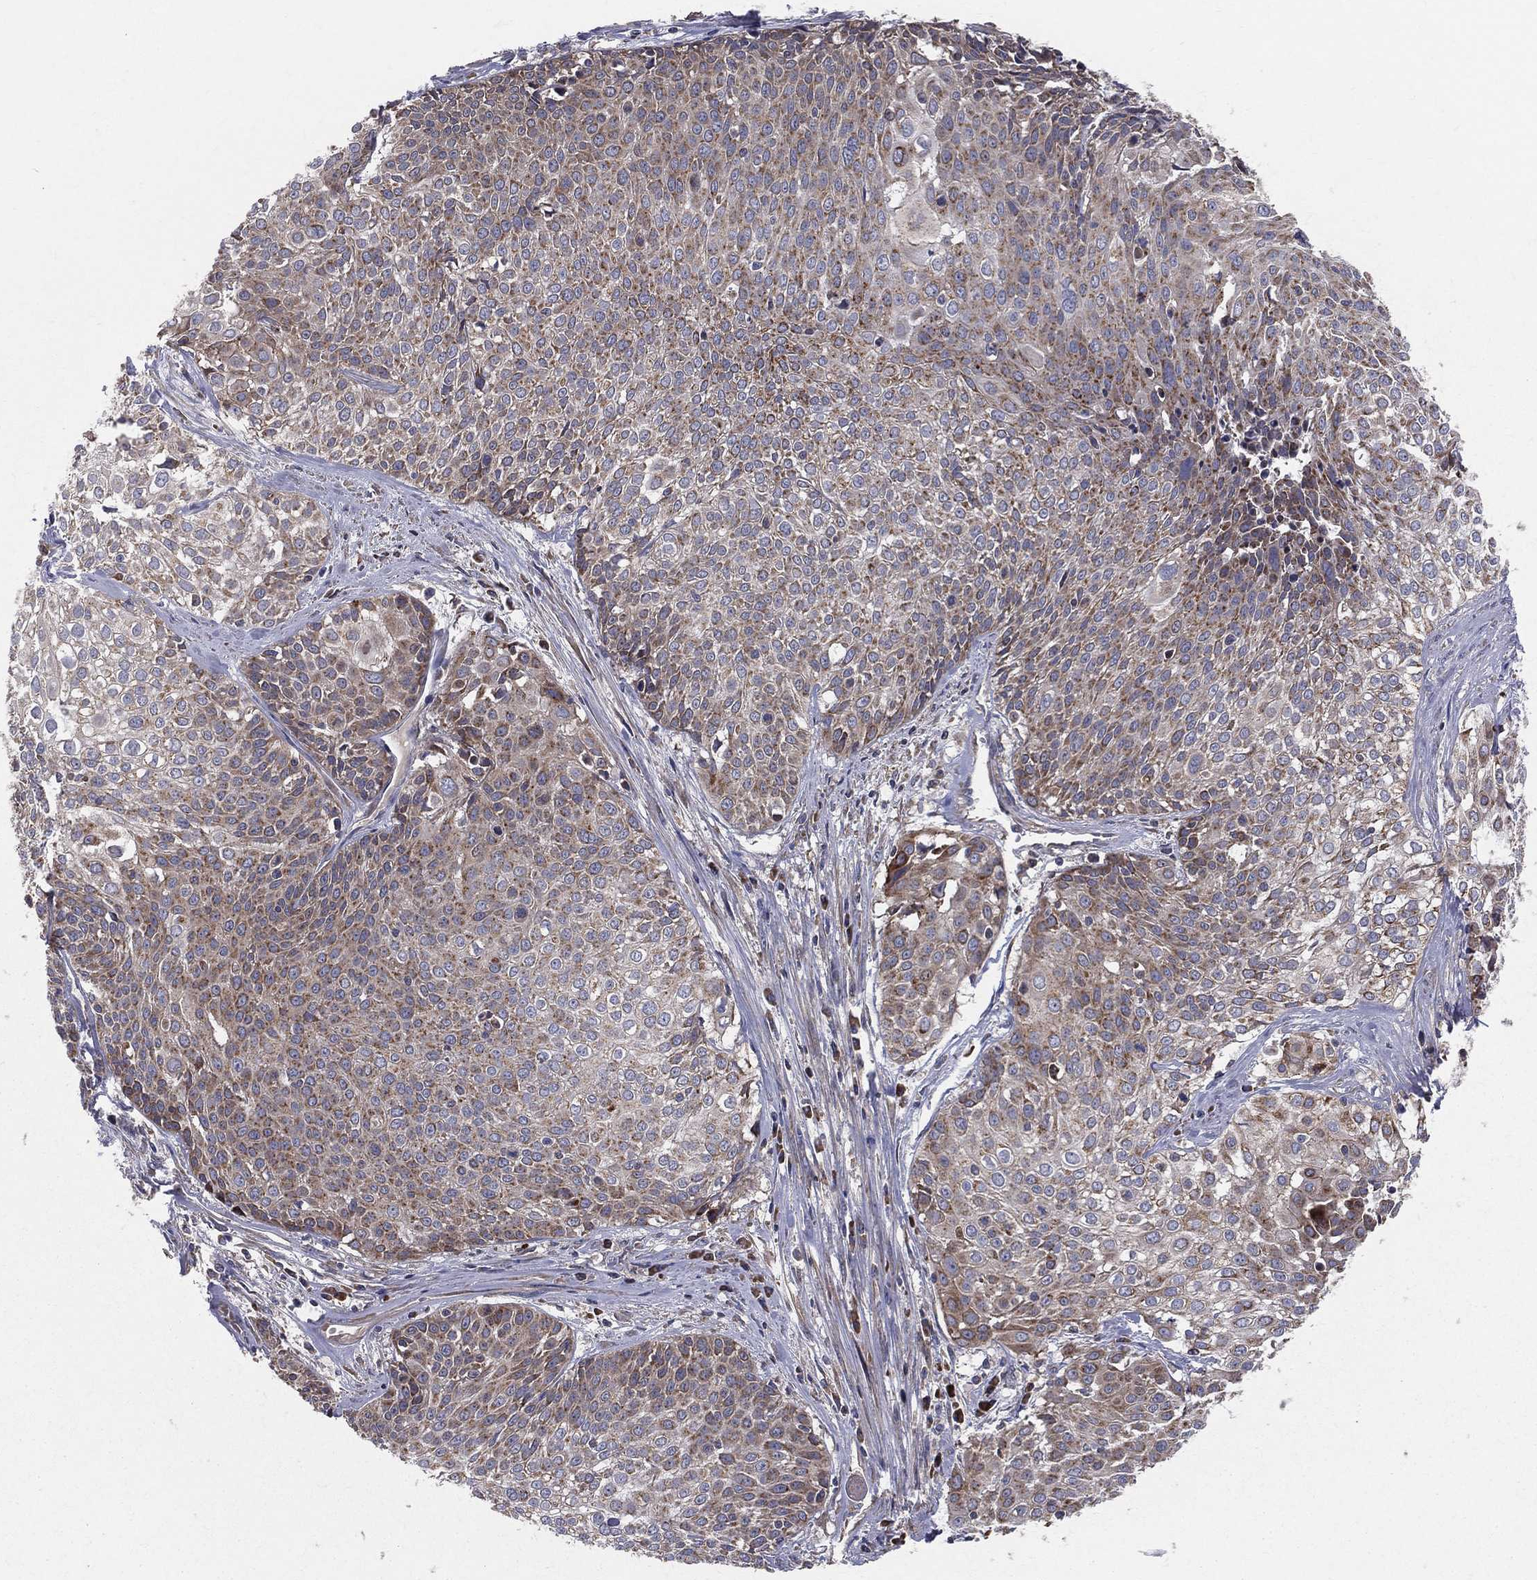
{"staining": {"intensity": "moderate", "quantity": "<25%", "location": "cytoplasmic/membranous"}, "tissue": "cervical cancer", "cell_type": "Tumor cells", "image_type": "cancer", "snomed": [{"axis": "morphology", "description": "Squamous cell carcinoma, NOS"}, {"axis": "topography", "description": "Cervix"}], "caption": "A brown stain shows moderate cytoplasmic/membranous positivity of a protein in squamous cell carcinoma (cervical) tumor cells. The staining is performed using DAB (3,3'-diaminobenzidine) brown chromogen to label protein expression. The nuclei are counter-stained blue using hematoxylin.", "gene": "MIX23", "patient": {"sex": "female", "age": 39}}